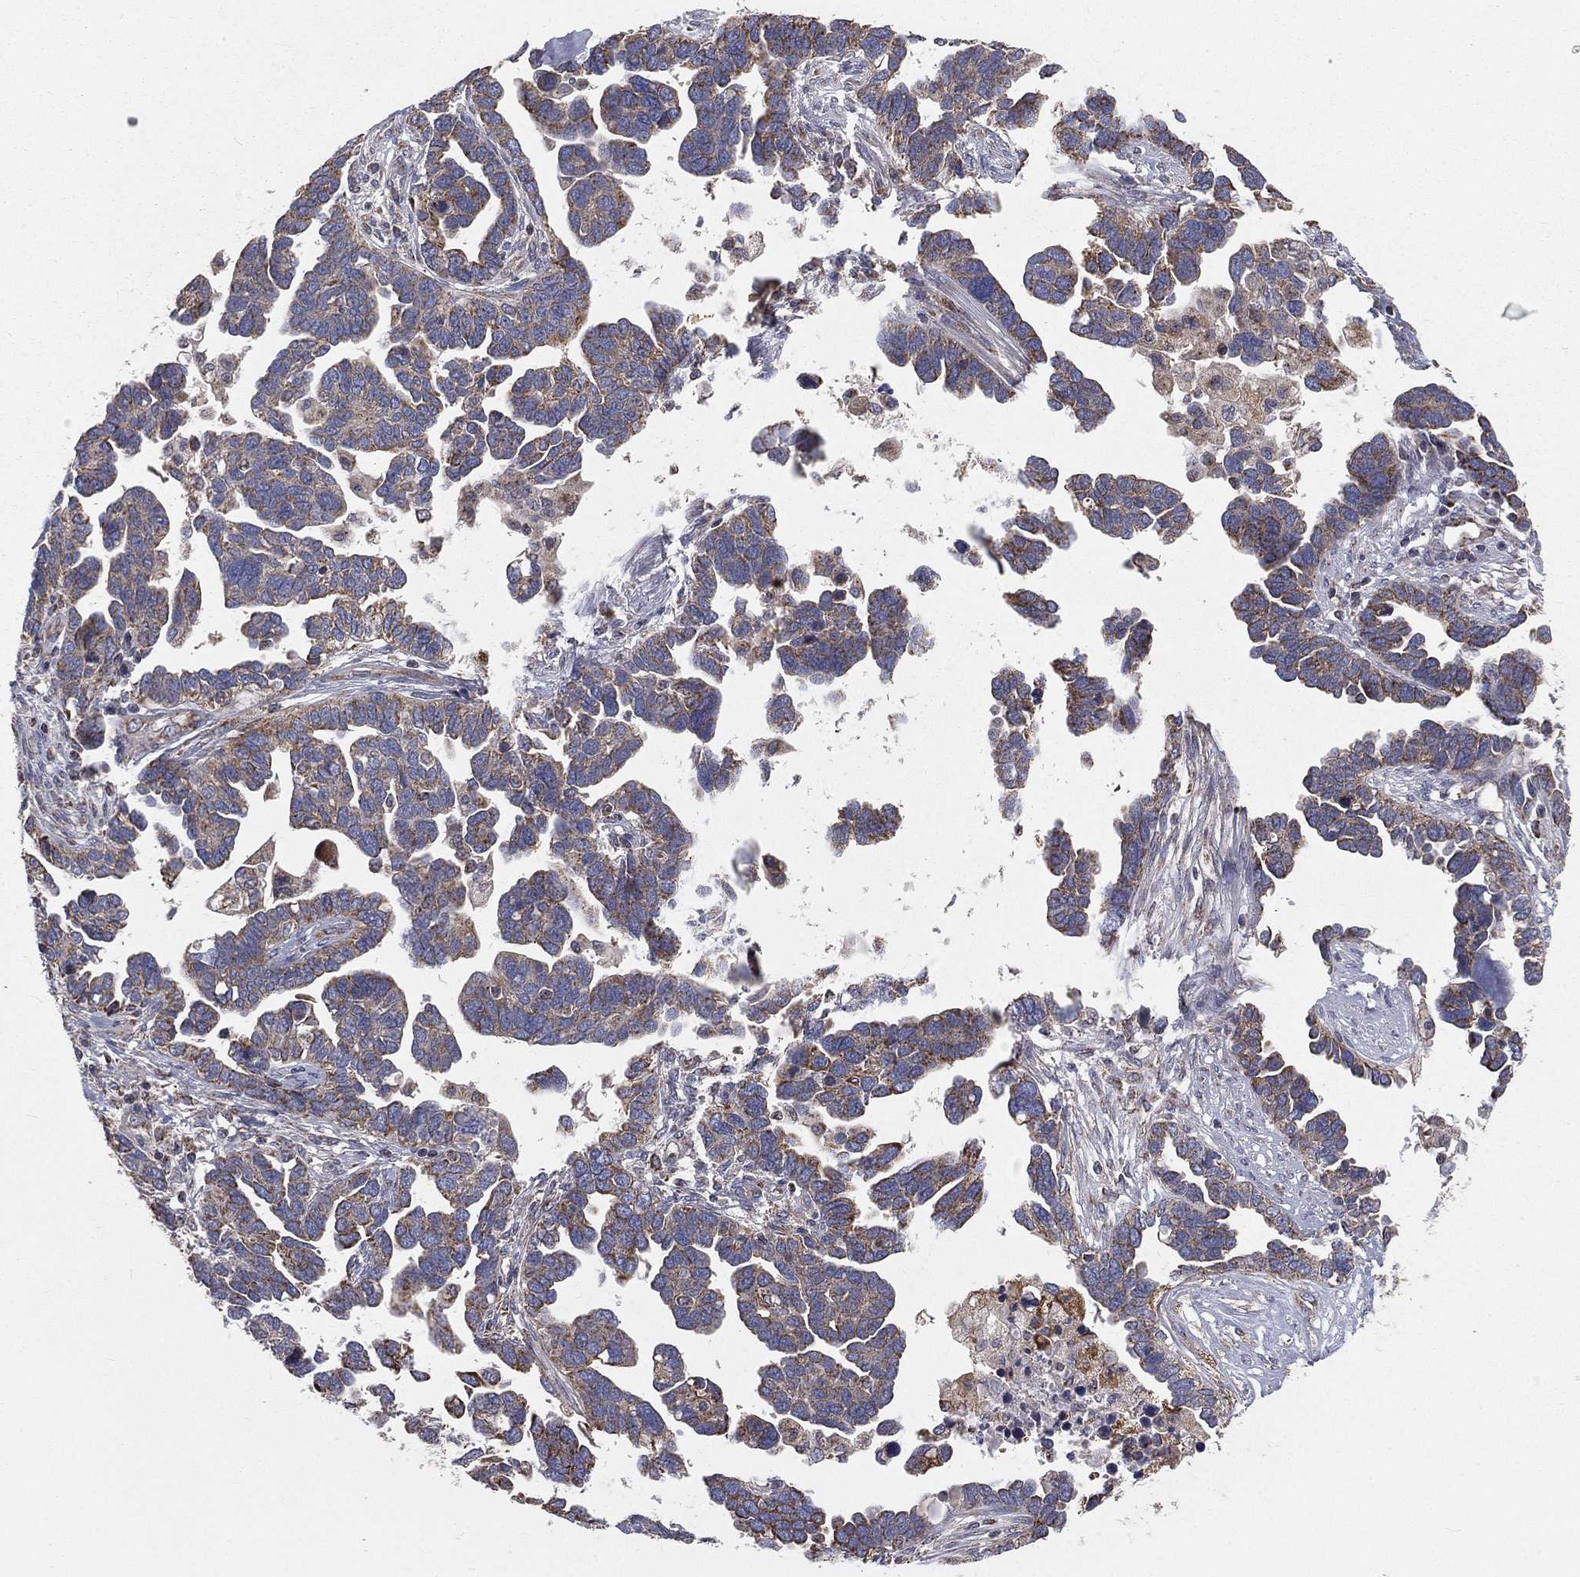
{"staining": {"intensity": "weak", "quantity": "25%-75%", "location": "cytoplasmic/membranous"}, "tissue": "ovarian cancer", "cell_type": "Tumor cells", "image_type": "cancer", "snomed": [{"axis": "morphology", "description": "Cystadenocarcinoma, serous, NOS"}, {"axis": "topography", "description": "Ovary"}], "caption": "The histopathology image displays immunohistochemical staining of ovarian serous cystadenocarcinoma. There is weak cytoplasmic/membranous staining is present in about 25%-75% of tumor cells. (DAB IHC with brightfield microscopy, high magnification).", "gene": "HADH", "patient": {"sex": "female", "age": 54}}